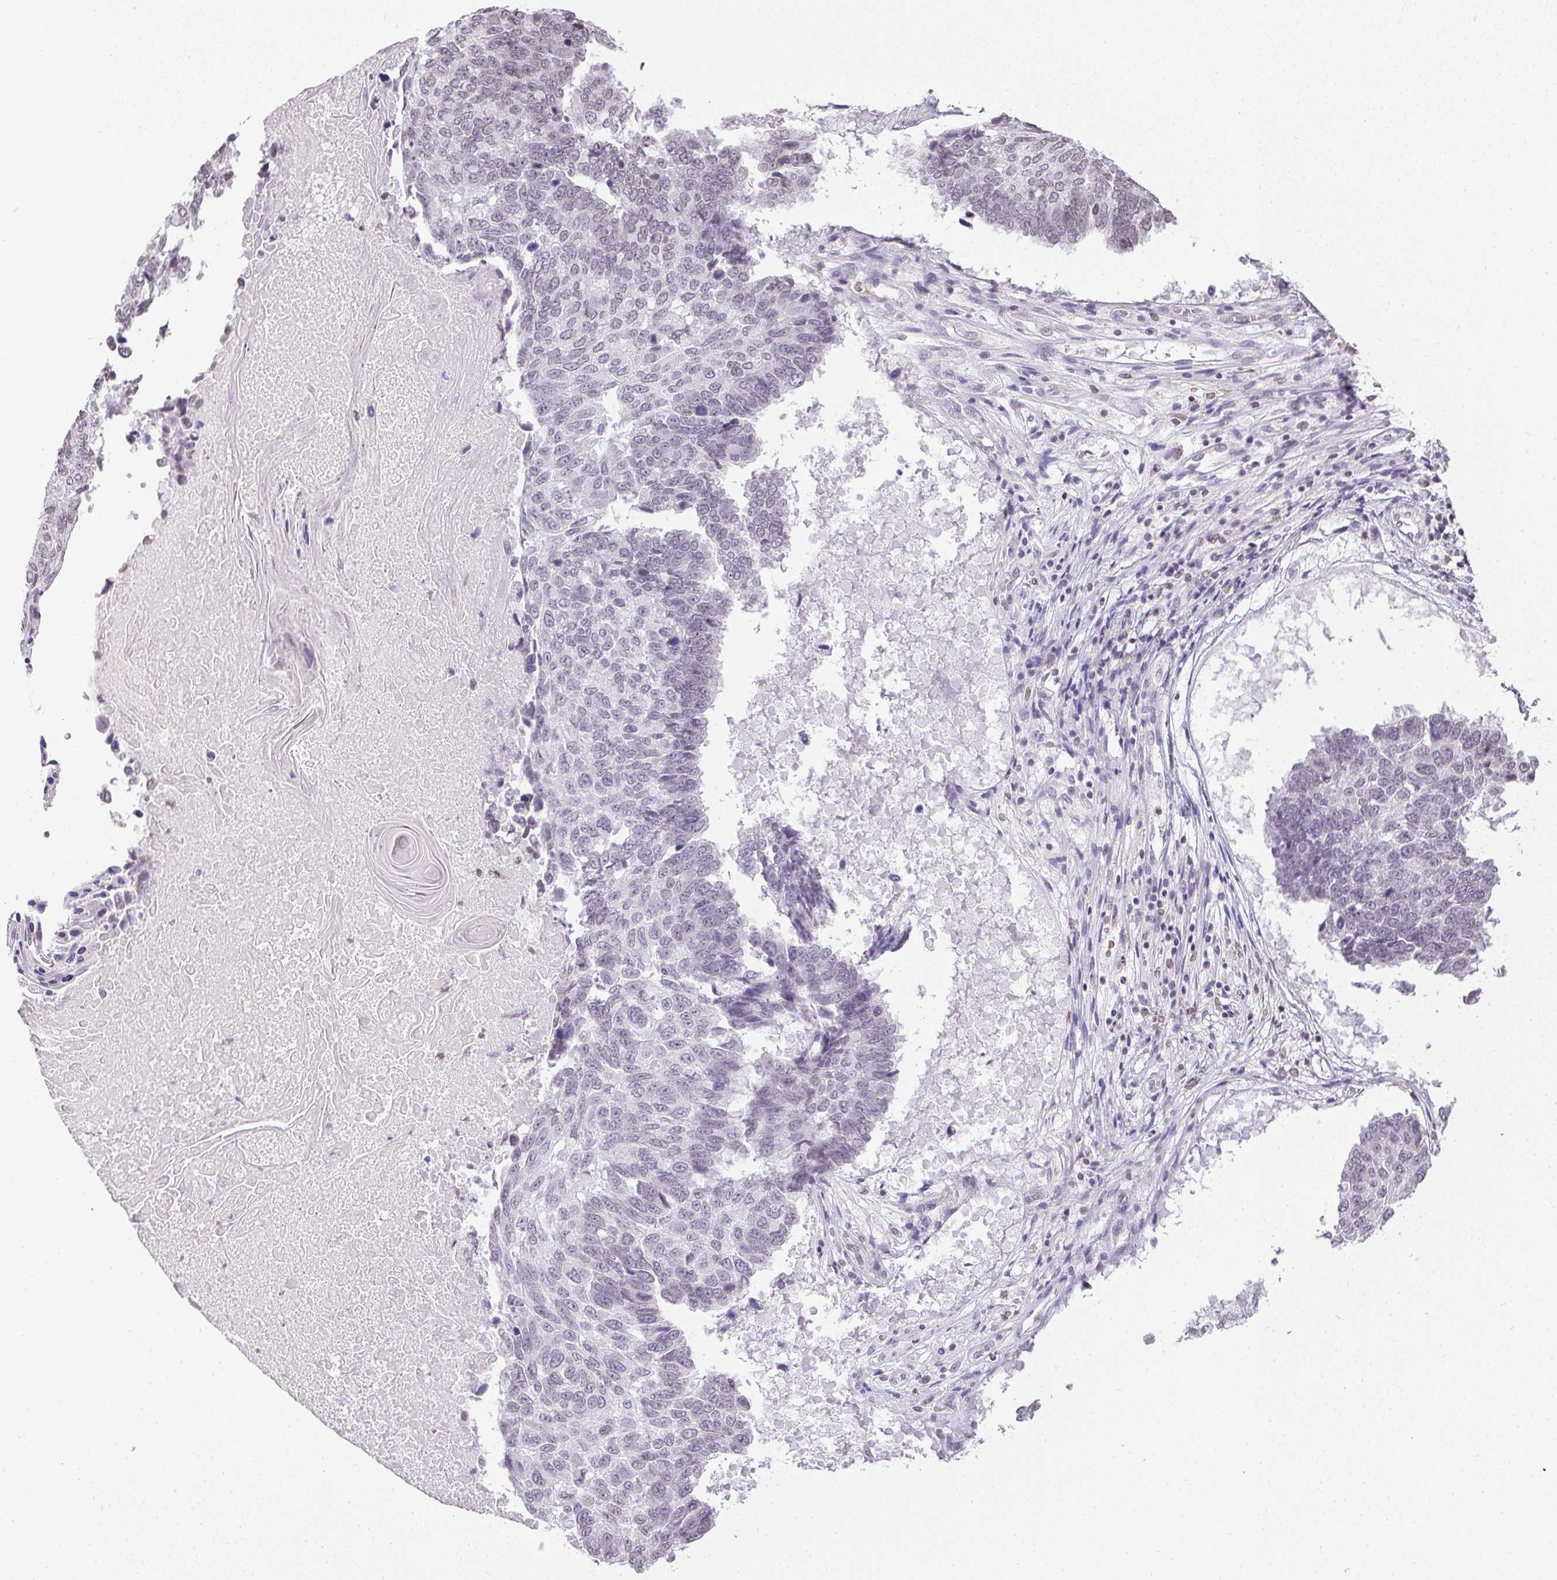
{"staining": {"intensity": "negative", "quantity": "none", "location": "none"}, "tissue": "lung cancer", "cell_type": "Tumor cells", "image_type": "cancer", "snomed": [{"axis": "morphology", "description": "Squamous cell carcinoma, NOS"}, {"axis": "topography", "description": "Lung"}], "caption": "Photomicrograph shows no protein expression in tumor cells of squamous cell carcinoma (lung) tissue.", "gene": "PRL", "patient": {"sex": "male", "age": 73}}